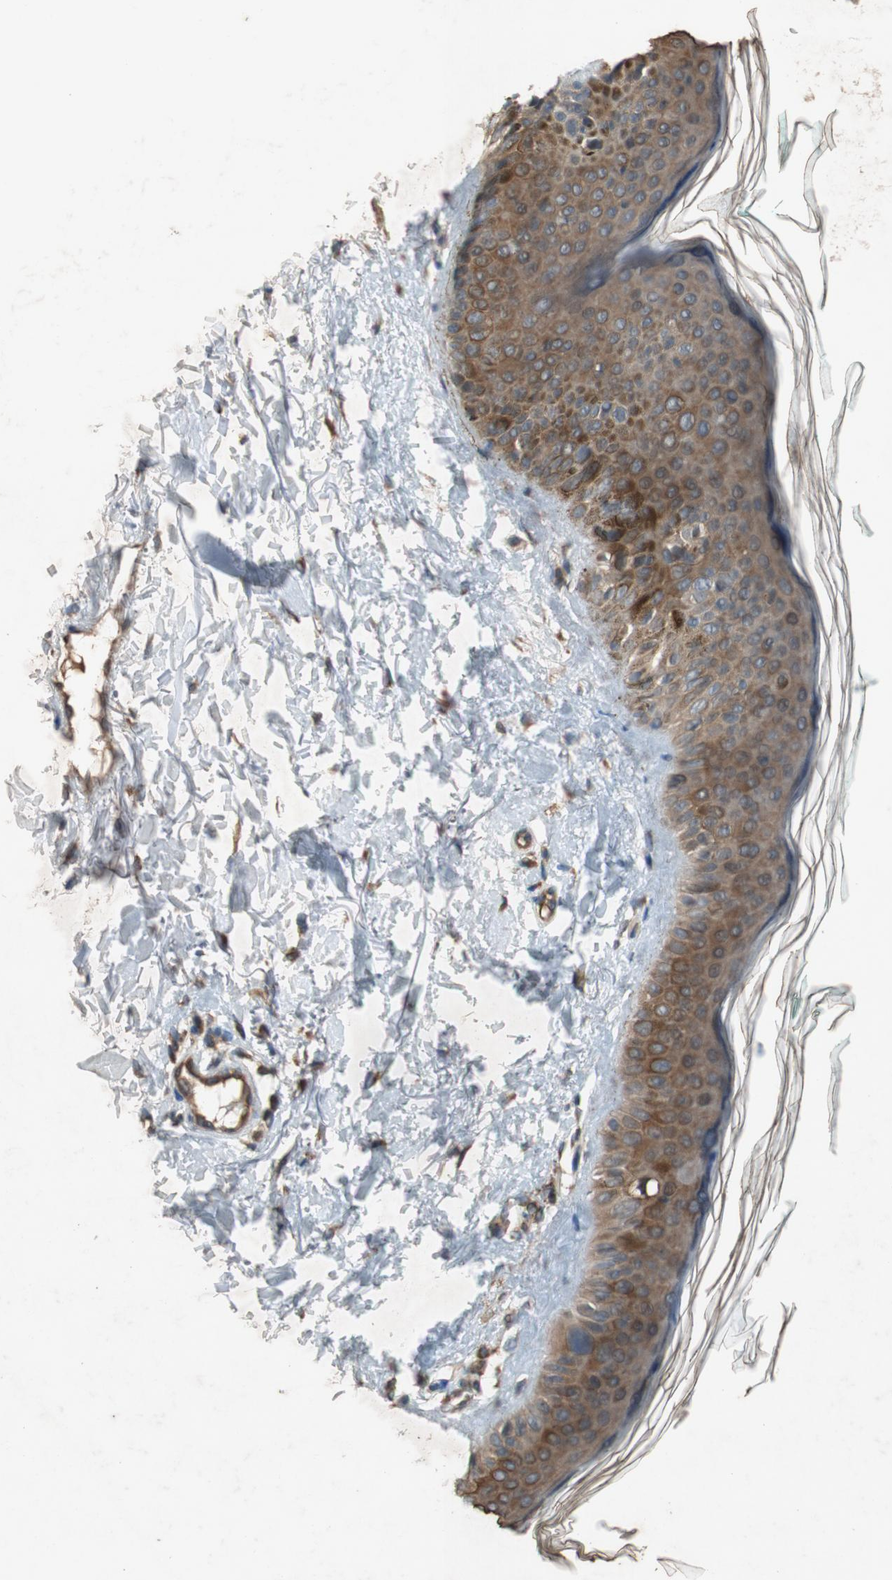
{"staining": {"intensity": "moderate", "quantity": ">75%", "location": "cytoplasmic/membranous"}, "tissue": "skin", "cell_type": "Fibroblasts", "image_type": "normal", "snomed": [{"axis": "morphology", "description": "Normal tissue, NOS"}, {"axis": "topography", "description": "Skin"}], "caption": "This image shows normal skin stained with IHC to label a protein in brown. The cytoplasmic/membranous of fibroblasts show moderate positivity for the protein. Nuclei are counter-stained blue.", "gene": "ATP2C1", "patient": {"sex": "male", "age": 71}}